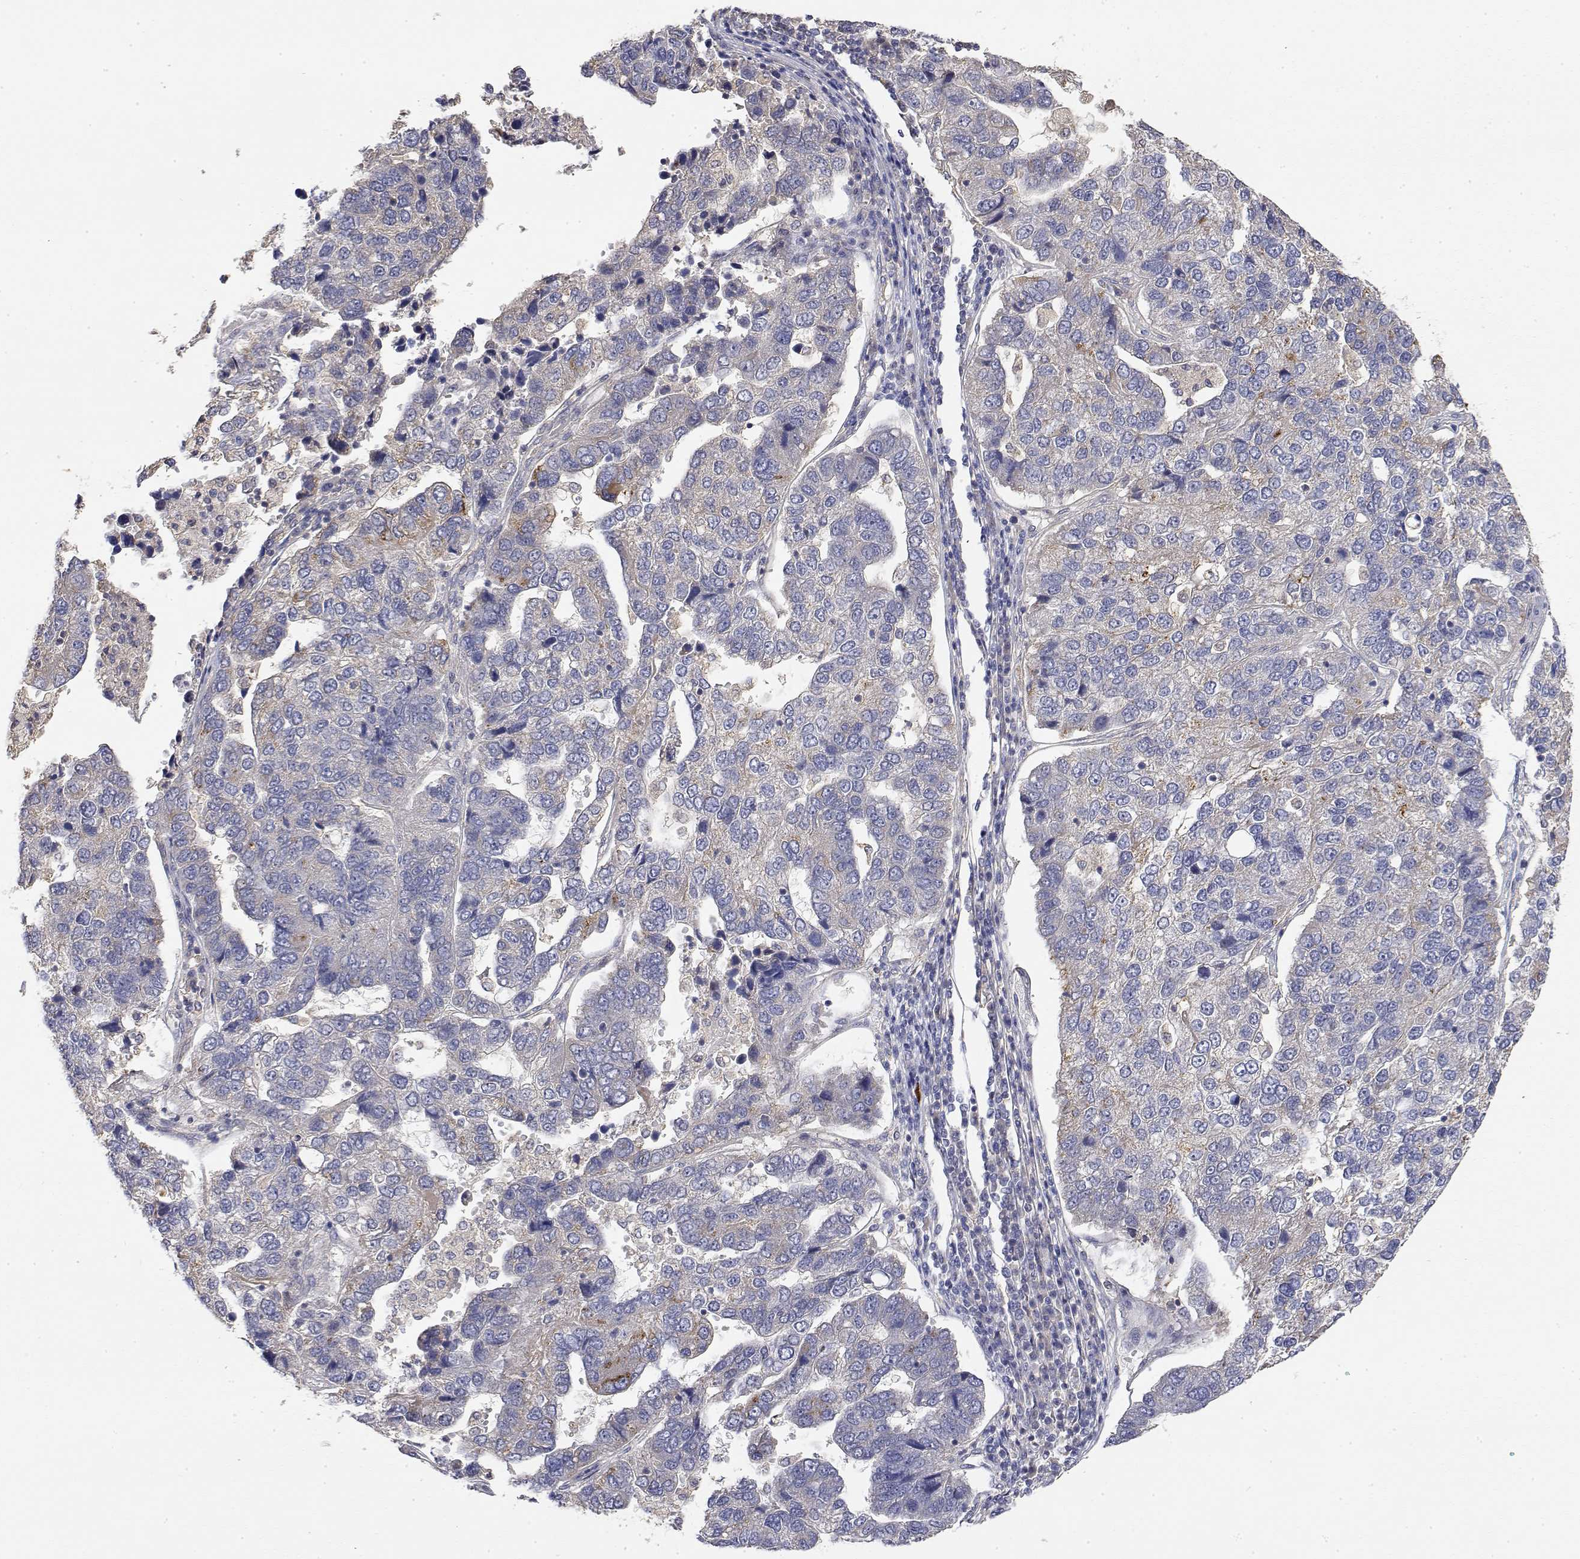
{"staining": {"intensity": "negative", "quantity": "none", "location": "none"}, "tissue": "pancreatic cancer", "cell_type": "Tumor cells", "image_type": "cancer", "snomed": [{"axis": "morphology", "description": "Adenocarcinoma, NOS"}, {"axis": "topography", "description": "Pancreas"}], "caption": "Immunohistochemistry (IHC) of human adenocarcinoma (pancreatic) shows no expression in tumor cells.", "gene": "LONRF3", "patient": {"sex": "female", "age": 61}}